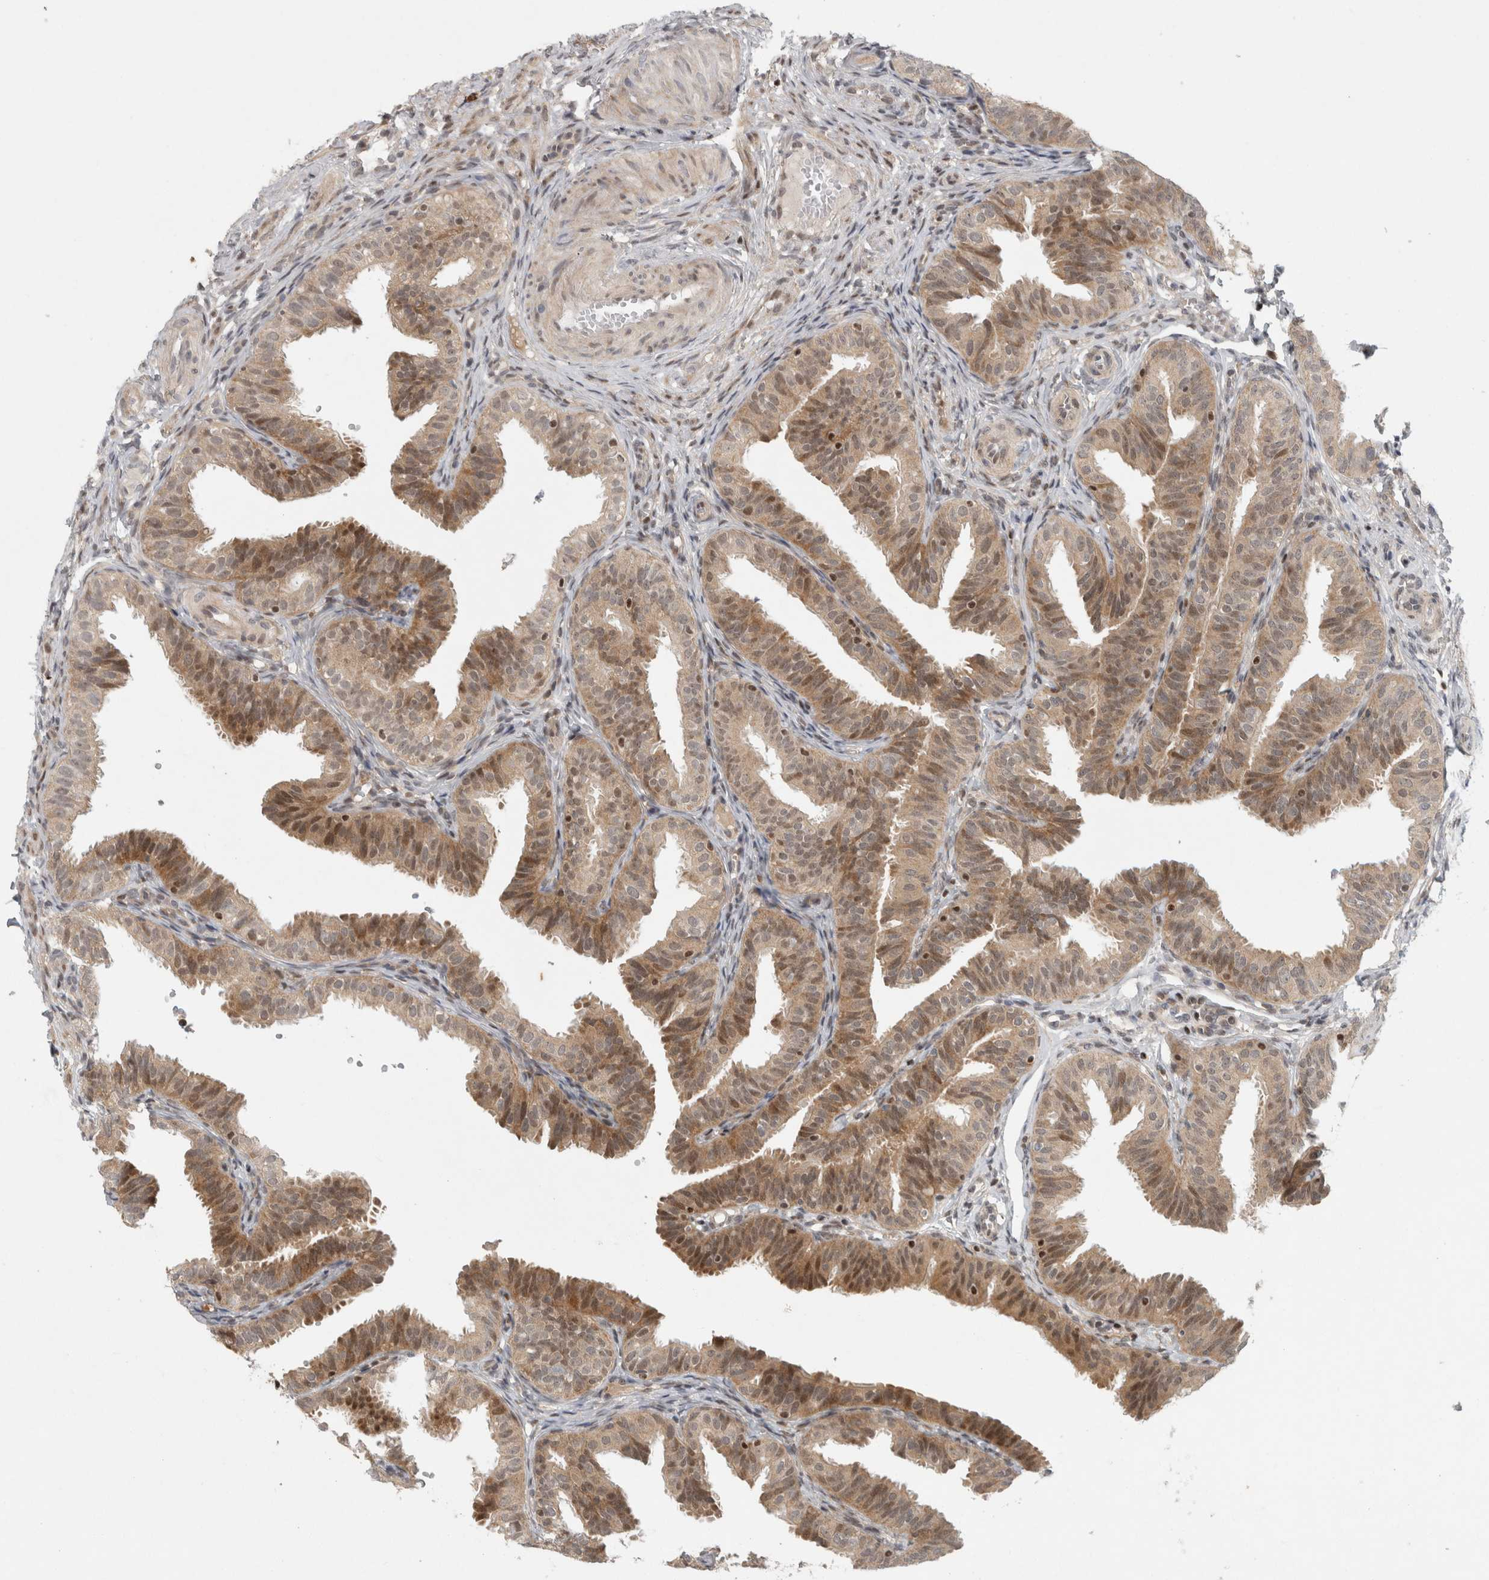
{"staining": {"intensity": "moderate", "quantity": ">75%", "location": "cytoplasmic/membranous,nuclear"}, "tissue": "fallopian tube", "cell_type": "Glandular cells", "image_type": "normal", "snomed": [{"axis": "morphology", "description": "Normal tissue, NOS"}, {"axis": "topography", "description": "Fallopian tube"}], "caption": "This micrograph demonstrates IHC staining of normal human fallopian tube, with medium moderate cytoplasmic/membranous,nuclear expression in approximately >75% of glandular cells.", "gene": "KDM8", "patient": {"sex": "female", "age": 35}}